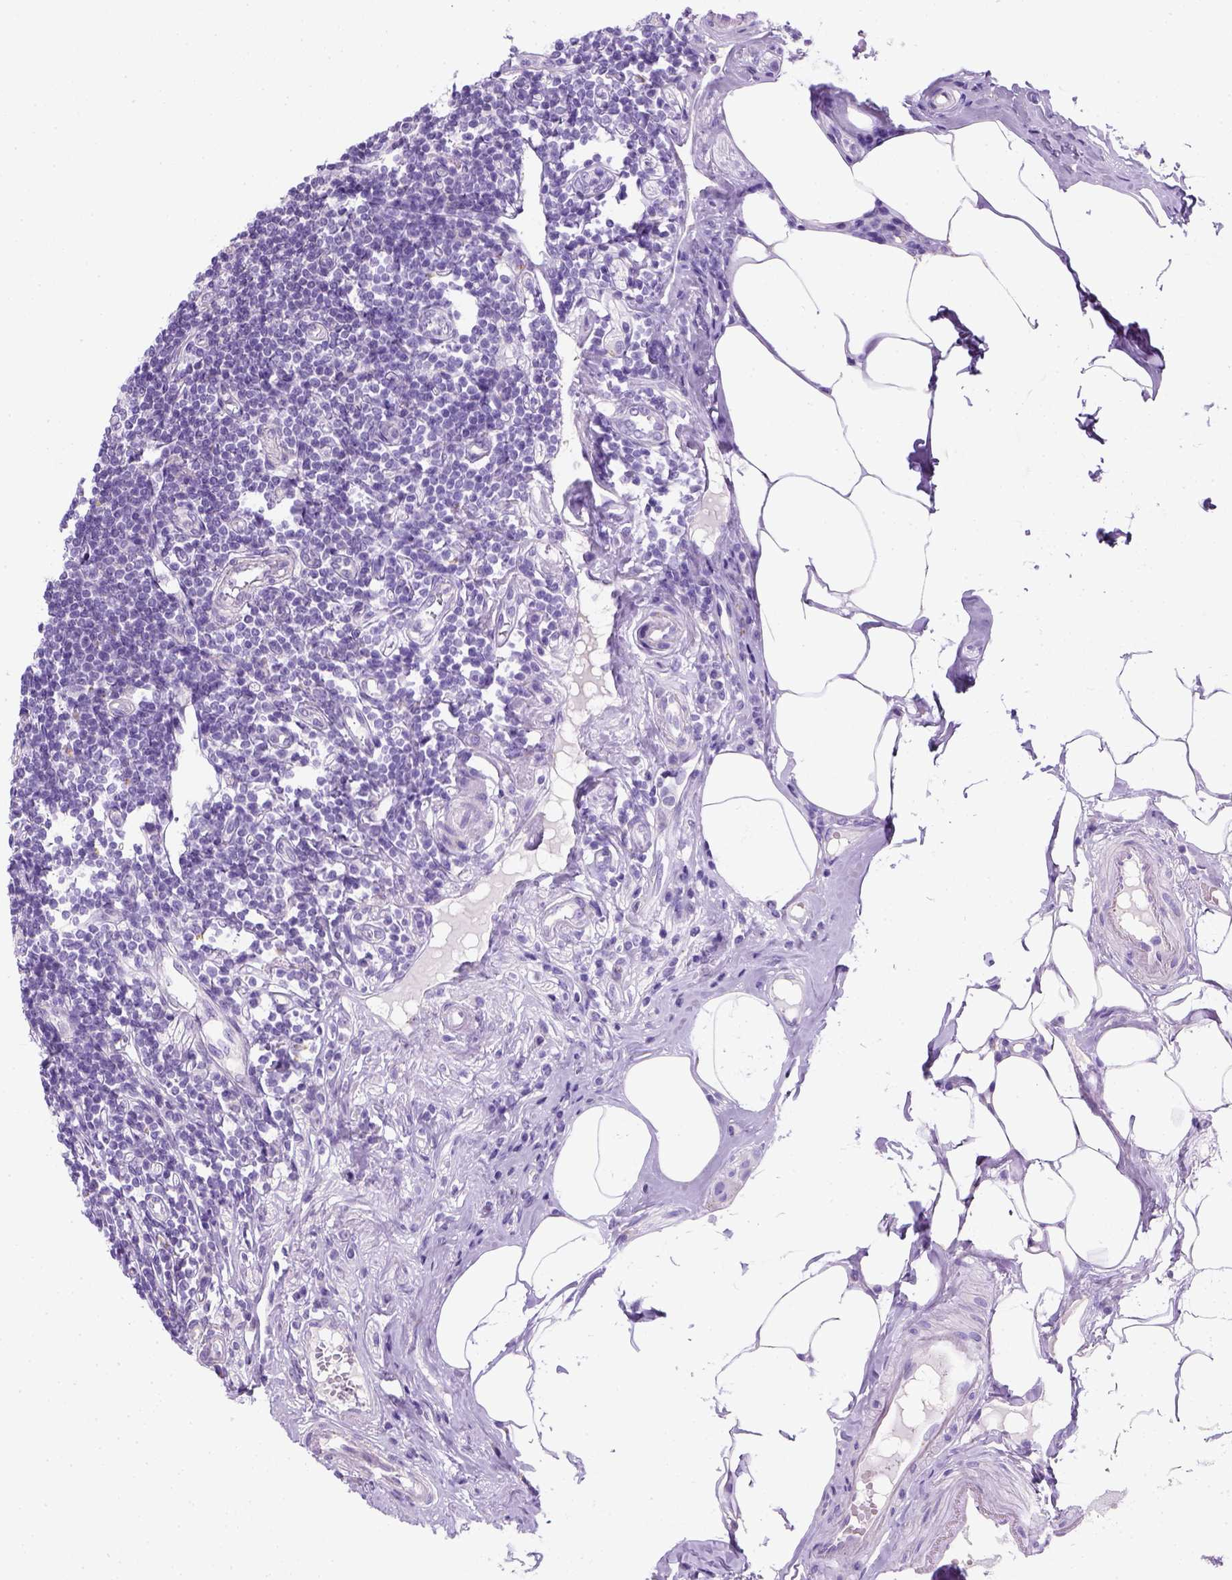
{"staining": {"intensity": "negative", "quantity": "none", "location": "none"}, "tissue": "appendix", "cell_type": "Glandular cells", "image_type": "normal", "snomed": [{"axis": "morphology", "description": "Normal tissue, NOS"}, {"axis": "topography", "description": "Appendix"}], "caption": "Immunohistochemistry micrograph of unremarkable appendix: human appendix stained with DAB (3,3'-diaminobenzidine) displays no significant protein staining in glandular cells. (DAB (3,3'-diaminobenzidine) immunohistochemistry (IHC) with hematoxylin counter stain).", "gene": "KRT71", "patient": {"sex": "female", "age": 57}}